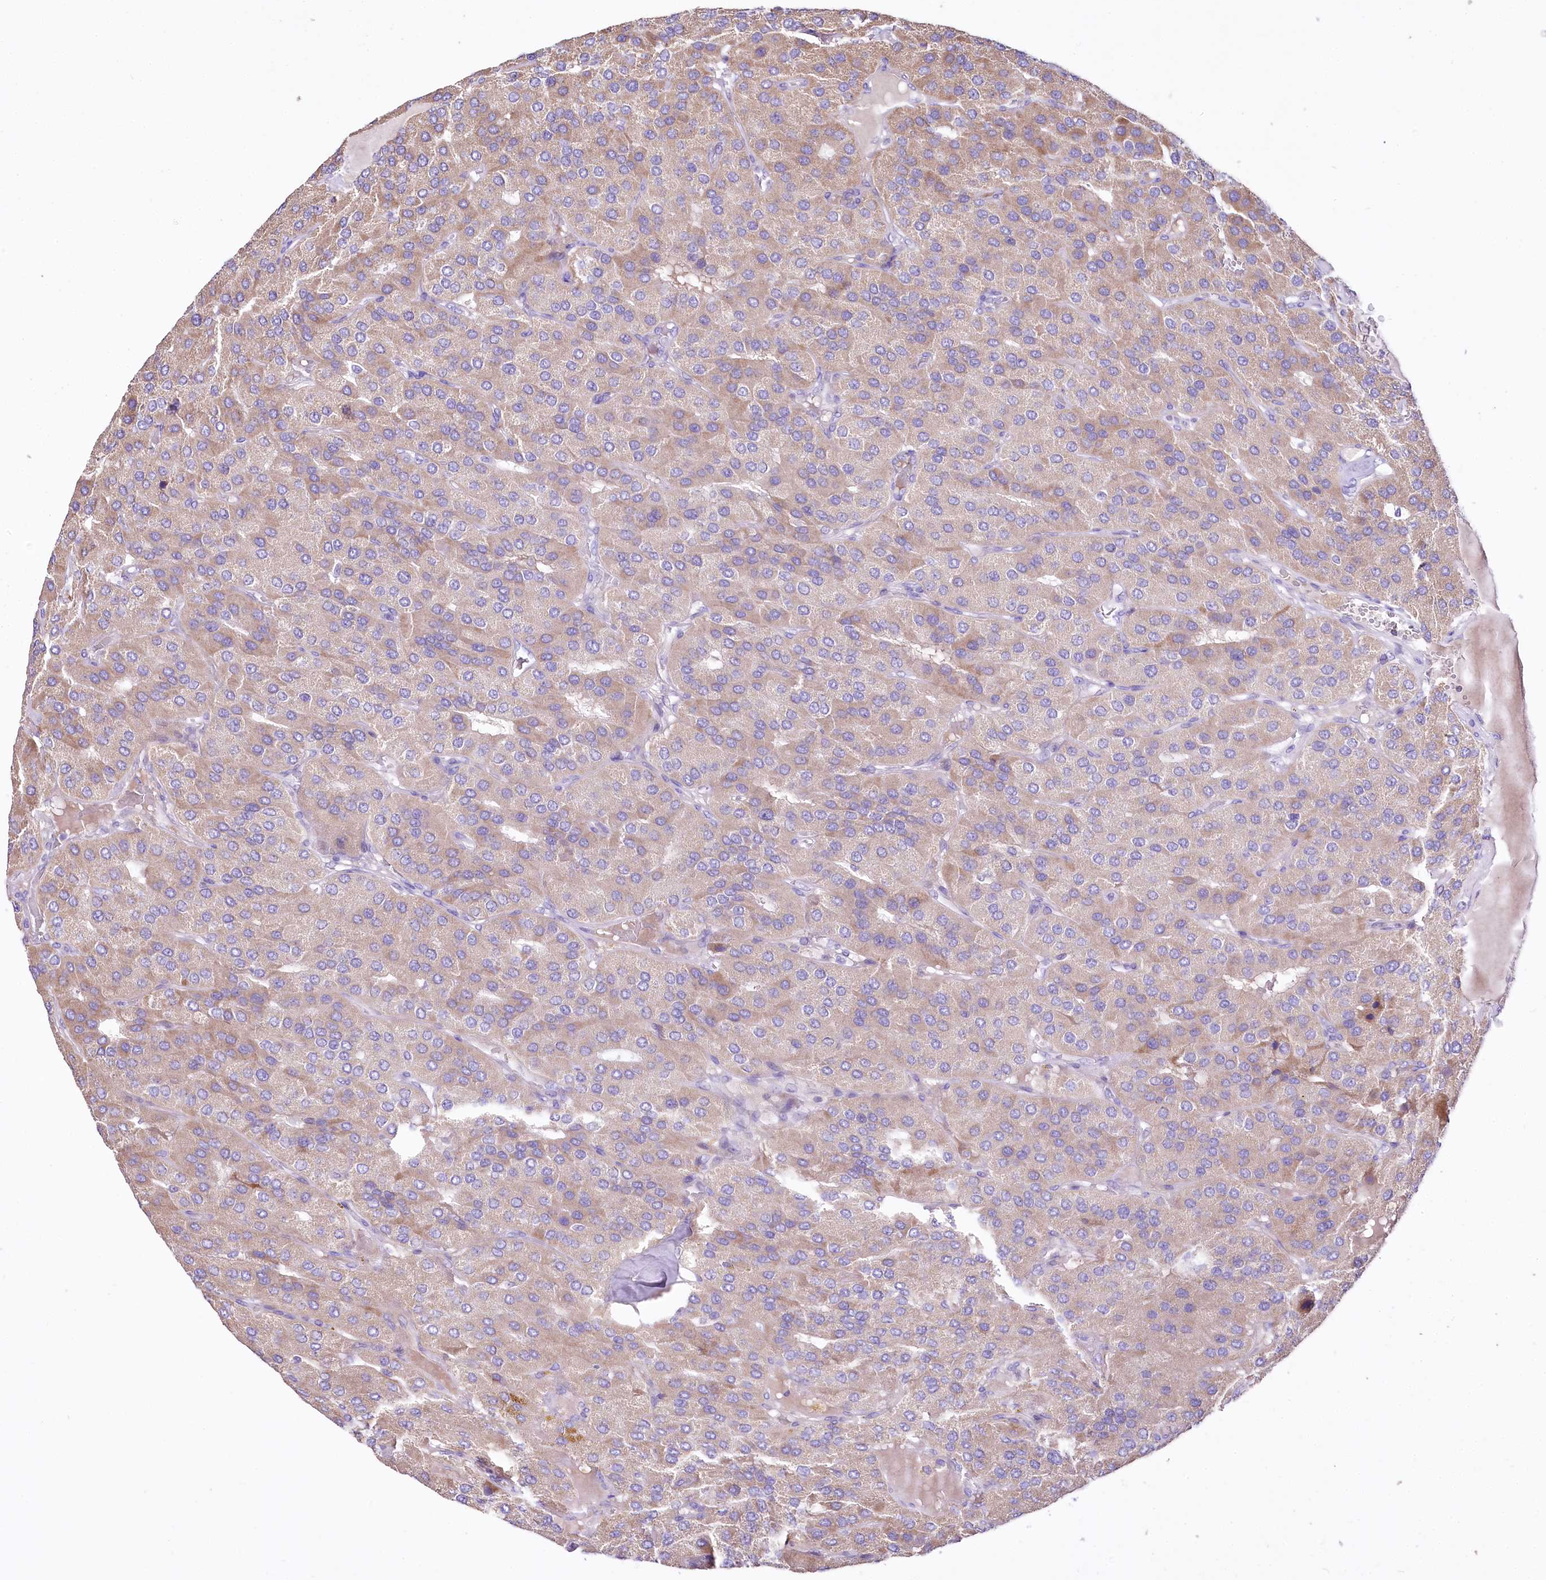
{"staining": {"intensity": "weak", "quantity": "25%-75%", "location": "cytoplasmic/membranous"}, "tissue": "parathyroid gland", "cell_type": "Glandular cells", "image_type": "normal", "snomed": [{"axis": "morphology", "description": "Normal tissue, NOS"}, {"axis": "morphology", "description": "Adenoma, NOS"}, {"axis": "topography", "description": "Parathyroid gland"}], "caption": "Glandular cells reveal weak cytoplasmic/membranous positivity in approximately 25%-75% of cells in benign parathyroid gland.", "gene": "PTER", "patient": {"sex": "female", "age": 86}}